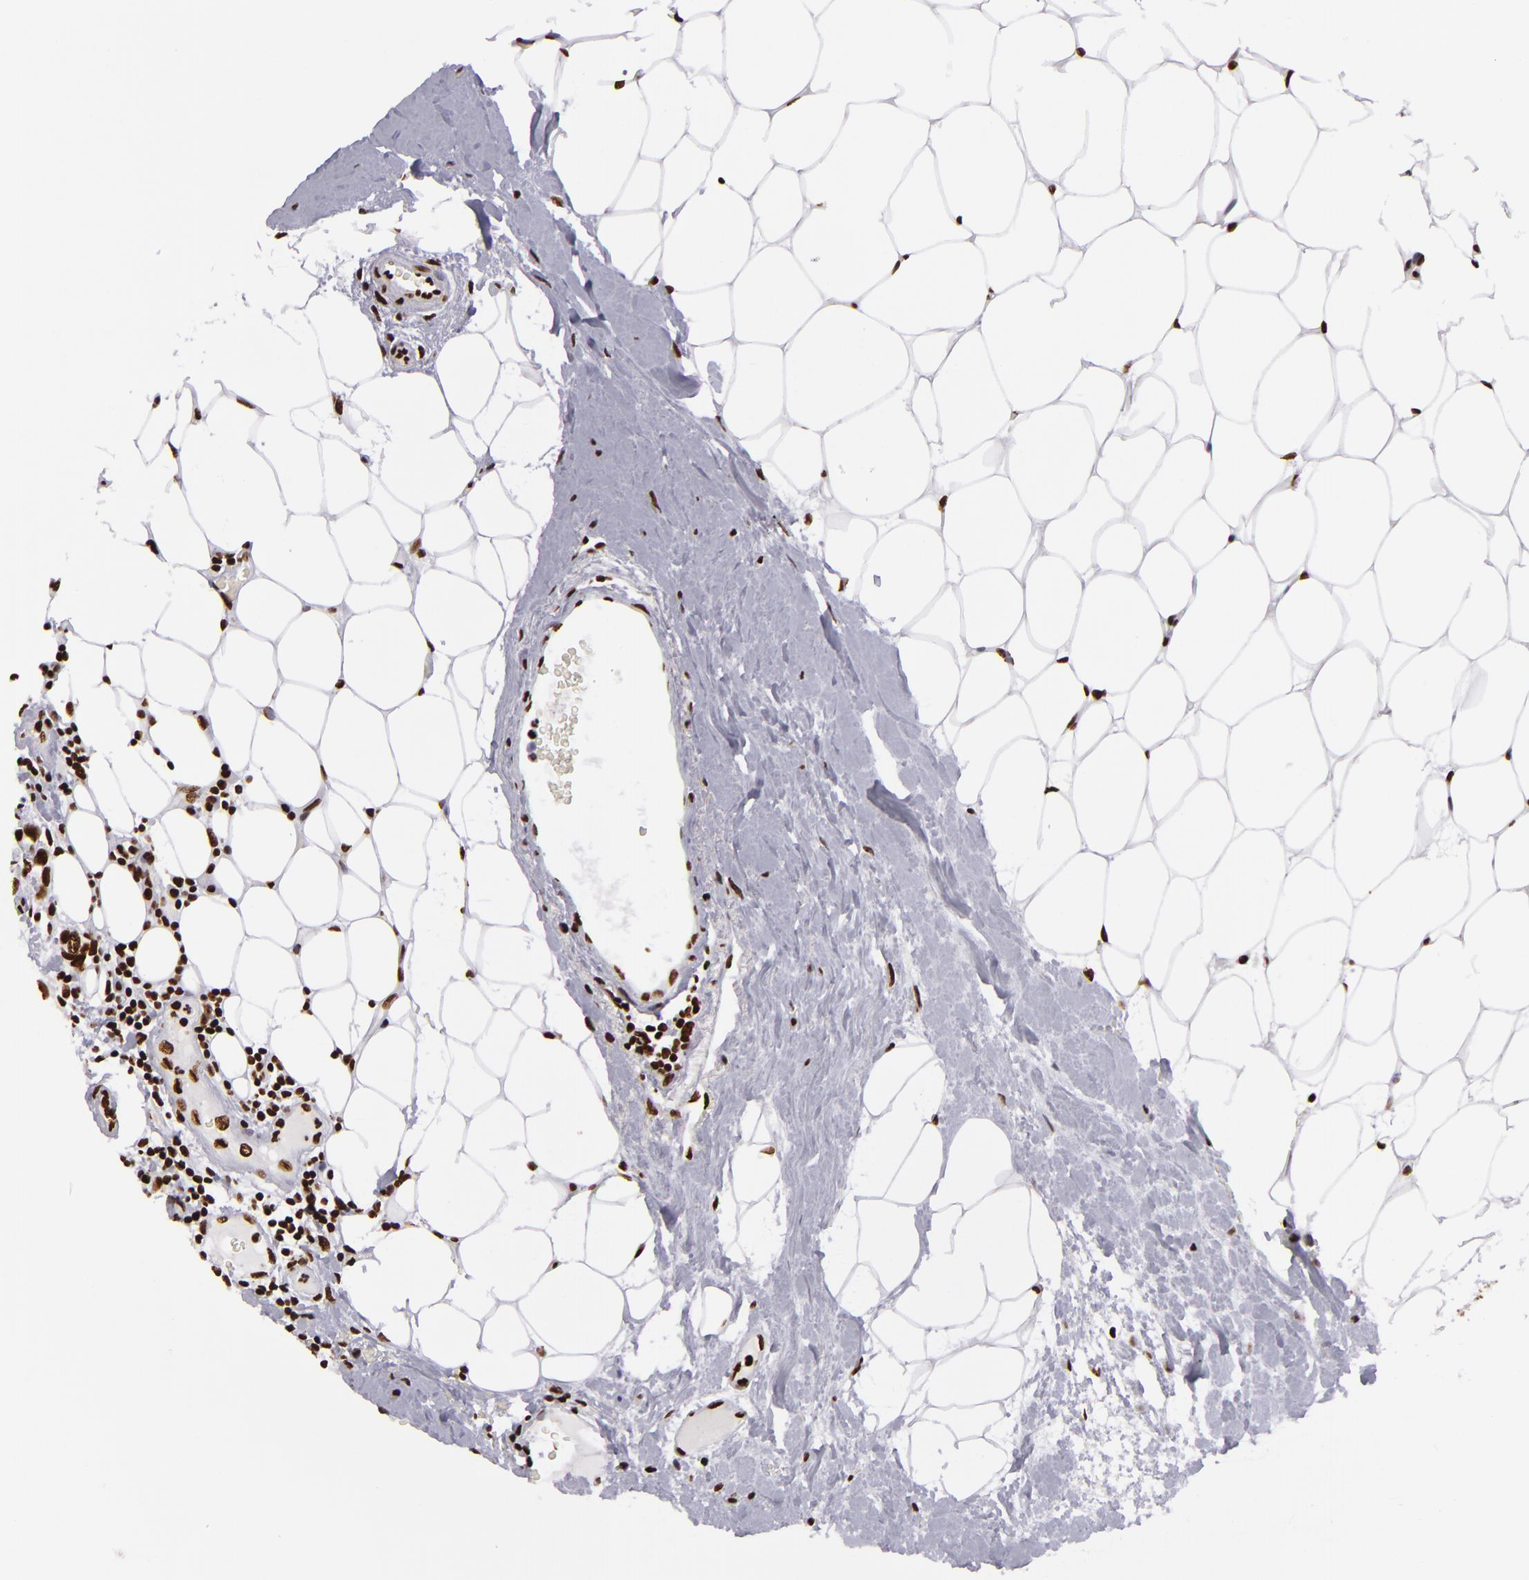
{"staining": {"intensity": "strong", "quantity": ">75%", "location": "nuclear"}, "tissue": "breast cancer", "cell_type": "Tumor cells", "image_type": "cancer", "snomed": [{"axis": "morphology", "description": "Duct carcinoma"}, {"axis": "topography", "description": "Breast"}], "caption": "Protein analysis of invasive ductal carcinoma (breast) tissue displays strong nuclear expression in approximately >75% of tumor cells. (IHC, brightfield microscopy, high magnification).", "gene": "SAFB", "patient": {"sex": "female", "age": 68}}